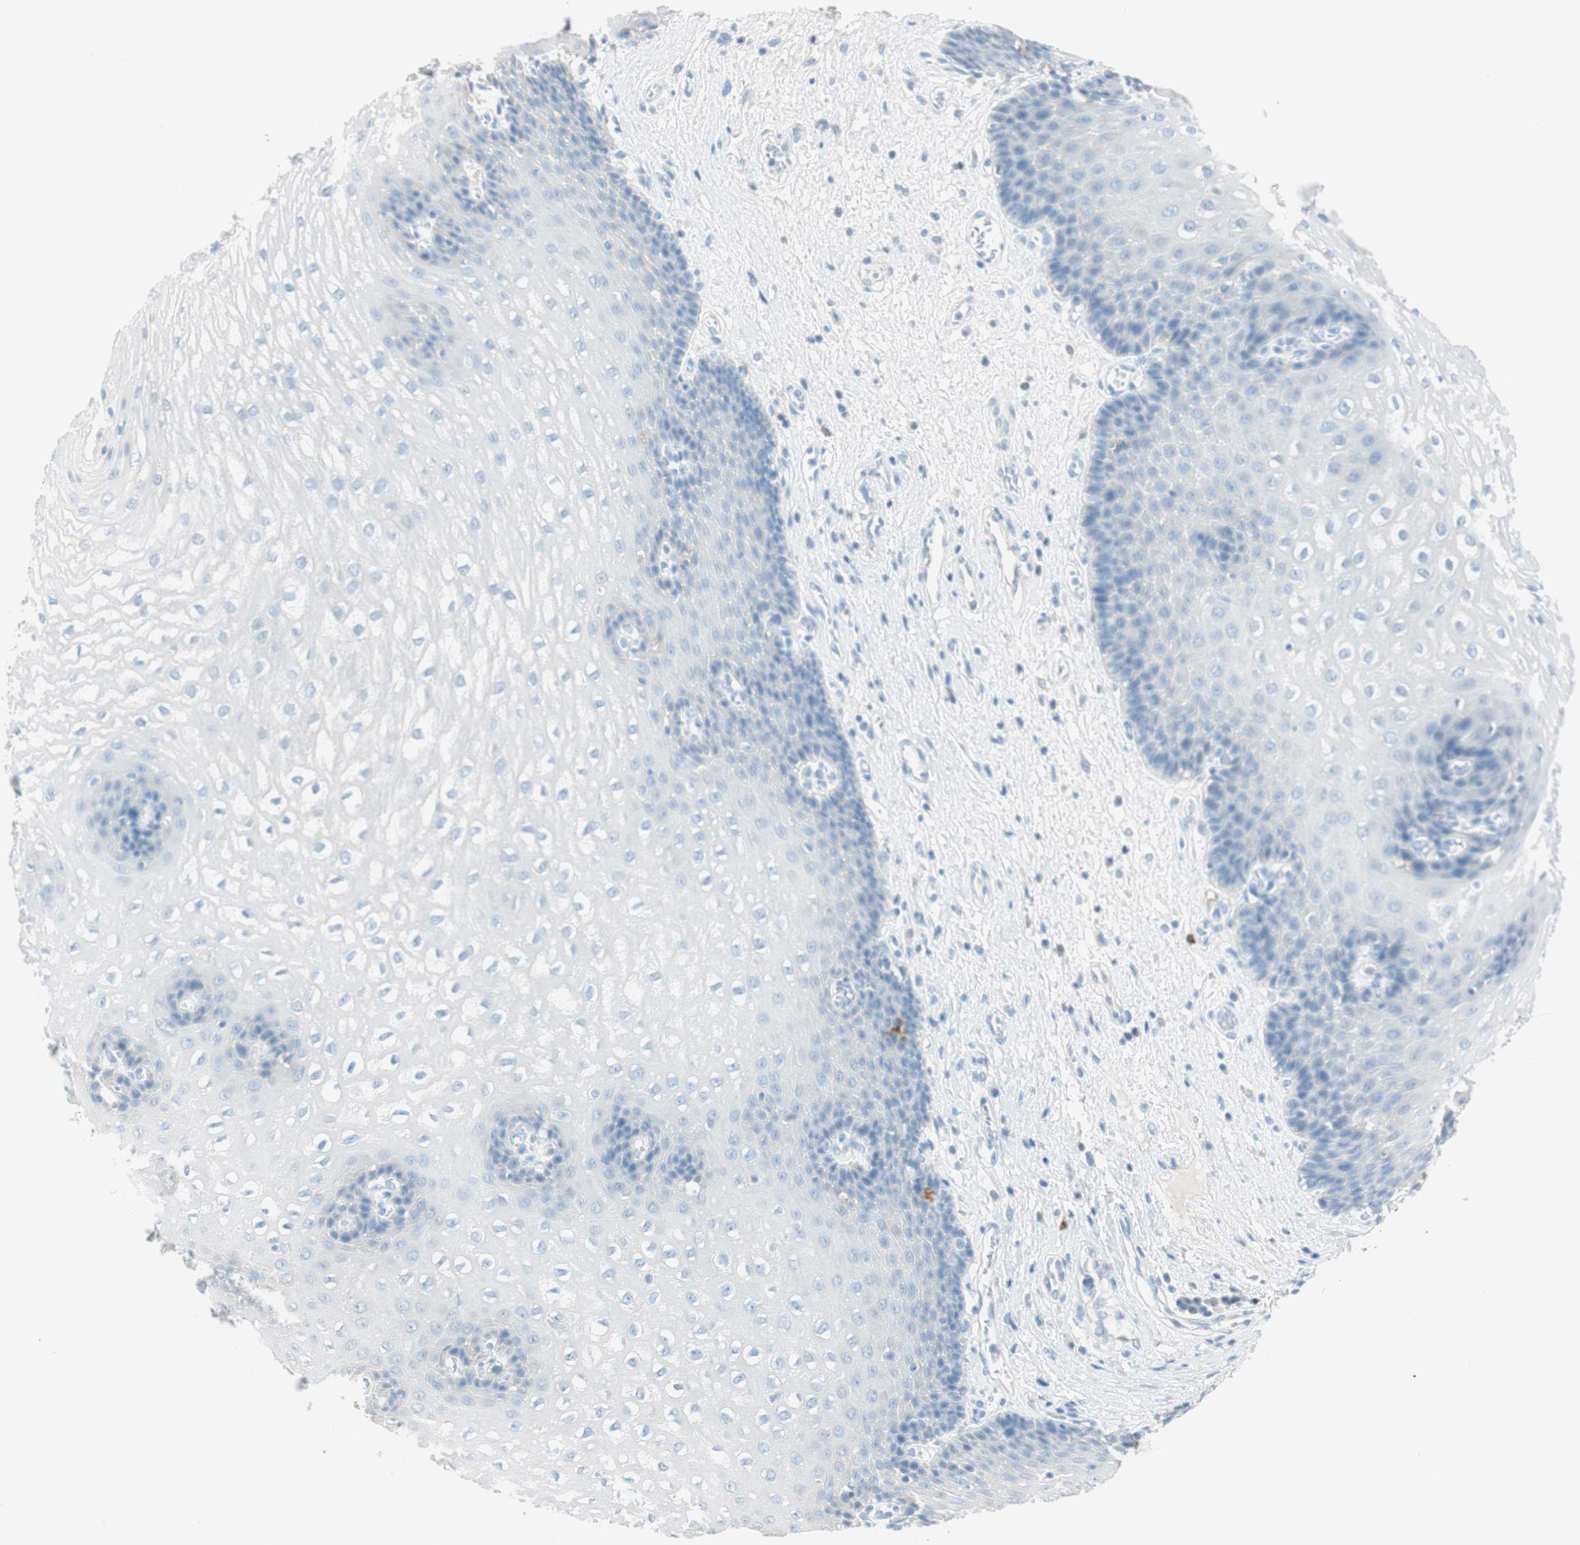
{"staining": {"intensity": "negative", "quantity": "none", "location": "none"}, "tissue": "esophagus", "cell_type": "Squamous epithelial cells", "image_type": "normal", "snomed": [{"axis": "morphology", "description": "Normal tissue, NOS"}, {"axis": "topography", "description": "Esophagus"}], "caption": "The histopathology image shows no staining of squamous epithelial cells in benign esophagus. (Stains: DAB (3,3'-diaminobenzidine) immunohistochemistry with hematoxylin counter stain, Microscopy: brightfield microscopy at high magnification).", "gene": "TNFRSF13C", "patient": {"sex": "male", "age": 48}}